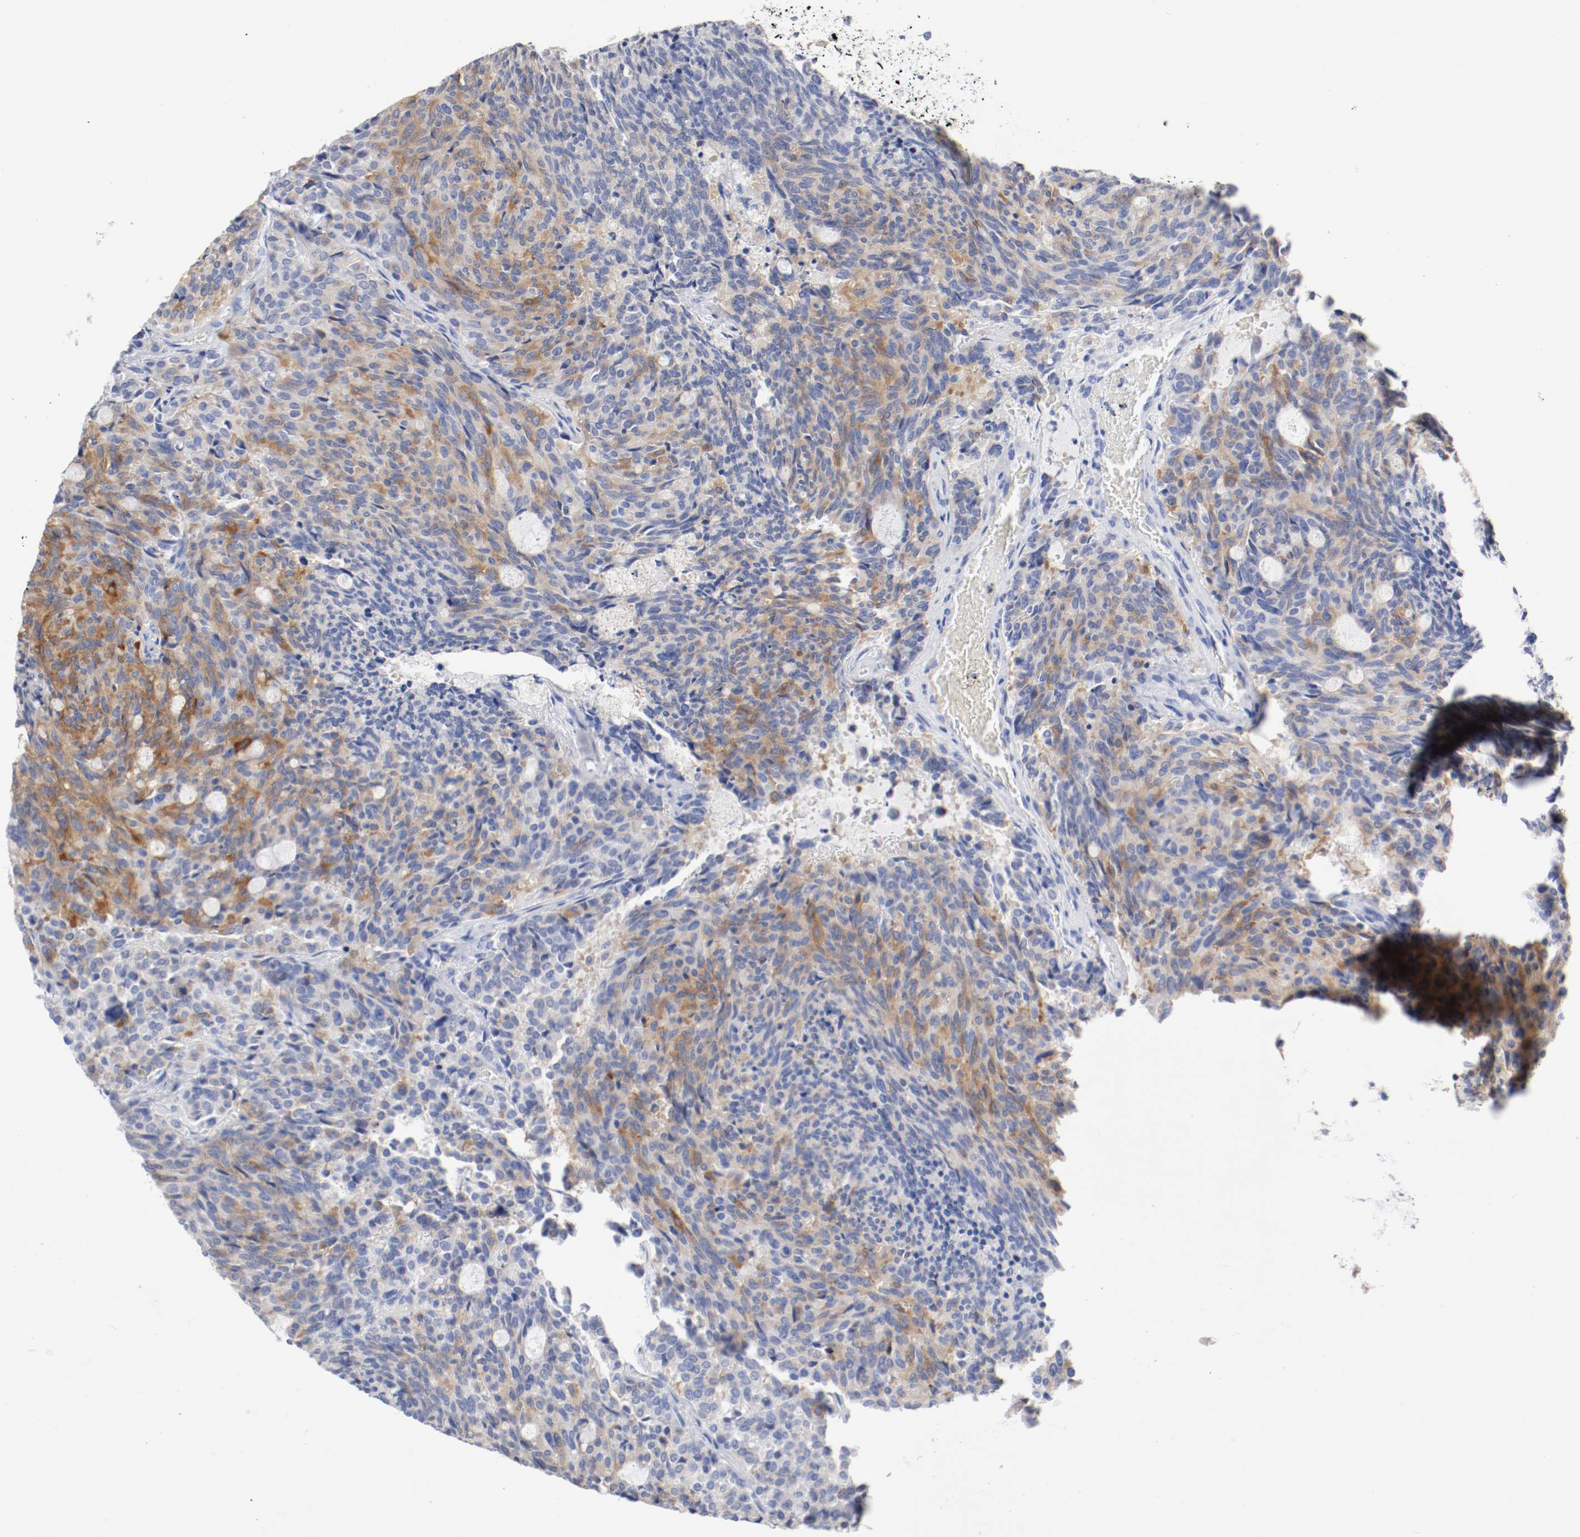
{"staining": {"intensity": "moderate", "quantity": "25%-75%", "location": "cytoplasmic/membranous"}, "tissue": "carcinoid", "cell_type": "Tumor cells", "image_type": "cancer", "snomed": [{"axis": "morphology", "description": "Carcinoid, malignant, NOS"}, {"axis": "topography", "description": "Pancreas"}], "caption": "High-power microscopy captured an immunohistochemistry (IHC) image of carcinoid (malignant), revealing moderate cytoplasmic/membranous staining in approximately 25%-75% of tumor cells.", "gene": "GAD1", "patient": {"sex": "female", "age": 54}}